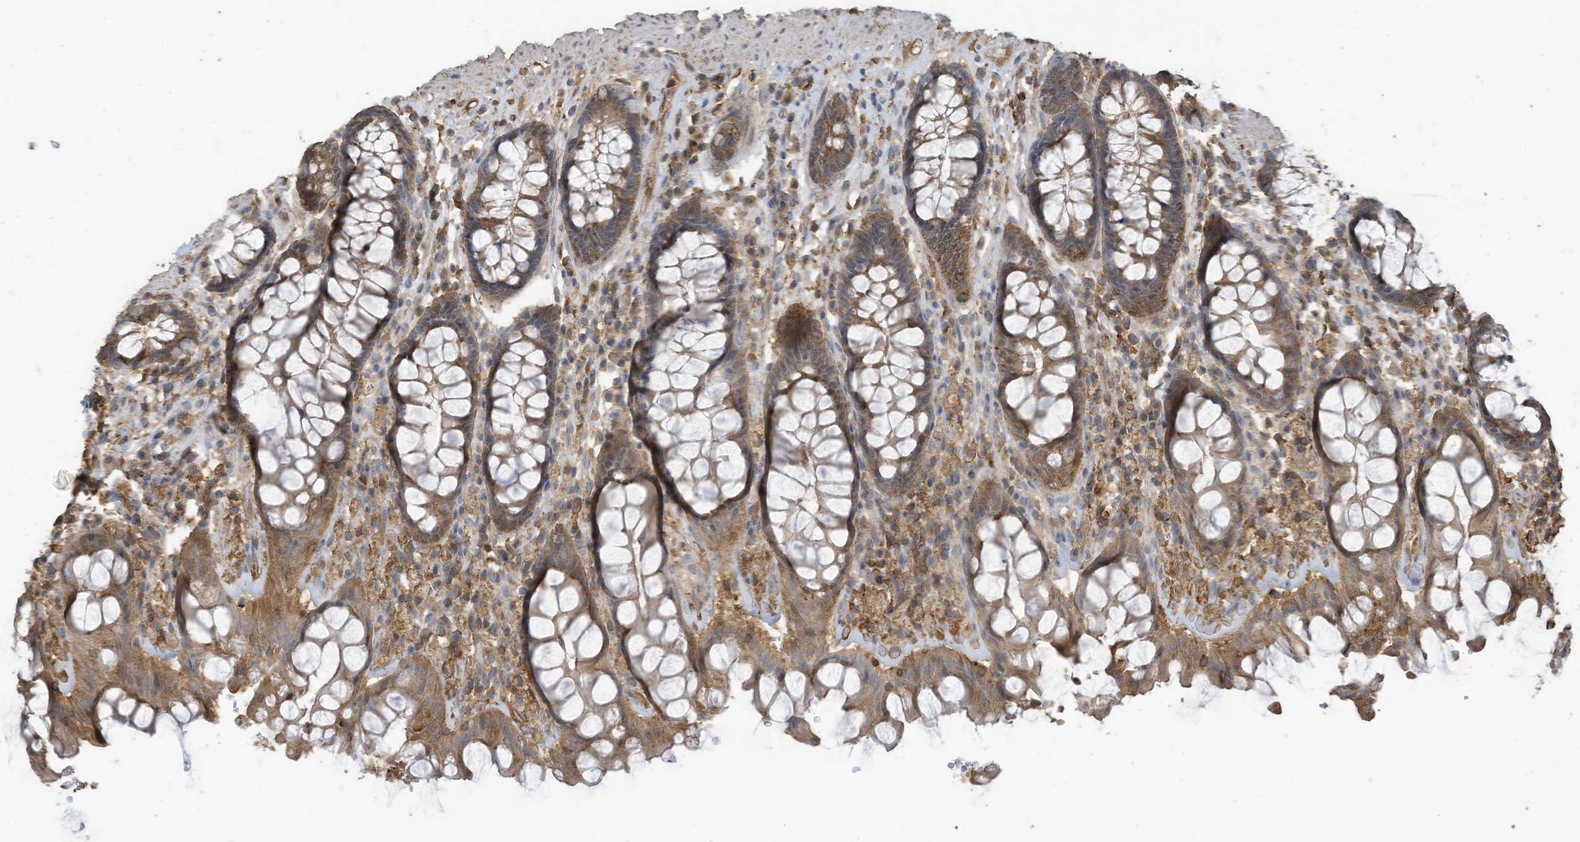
{"staining": {"intensity": "moderate", "quantity": ">75%", "location": "cytoplasmic/membranous"}, "tissue": "rectum", "cell_type": "Glandular cells", "image_type": "normal", "snomed": [{"axis": "morphology", "description": "Normal tissue, NOS"}, {"axis": "topography", "description": "Rectum"}], "caption": "Rectum stained with a brown dye exhibits moderate cytoplasmic/membranous positive positivity in approximately >75% of glandular cells.", "gene": "COX10", "patient": {"sex": "male", "age": 64}}